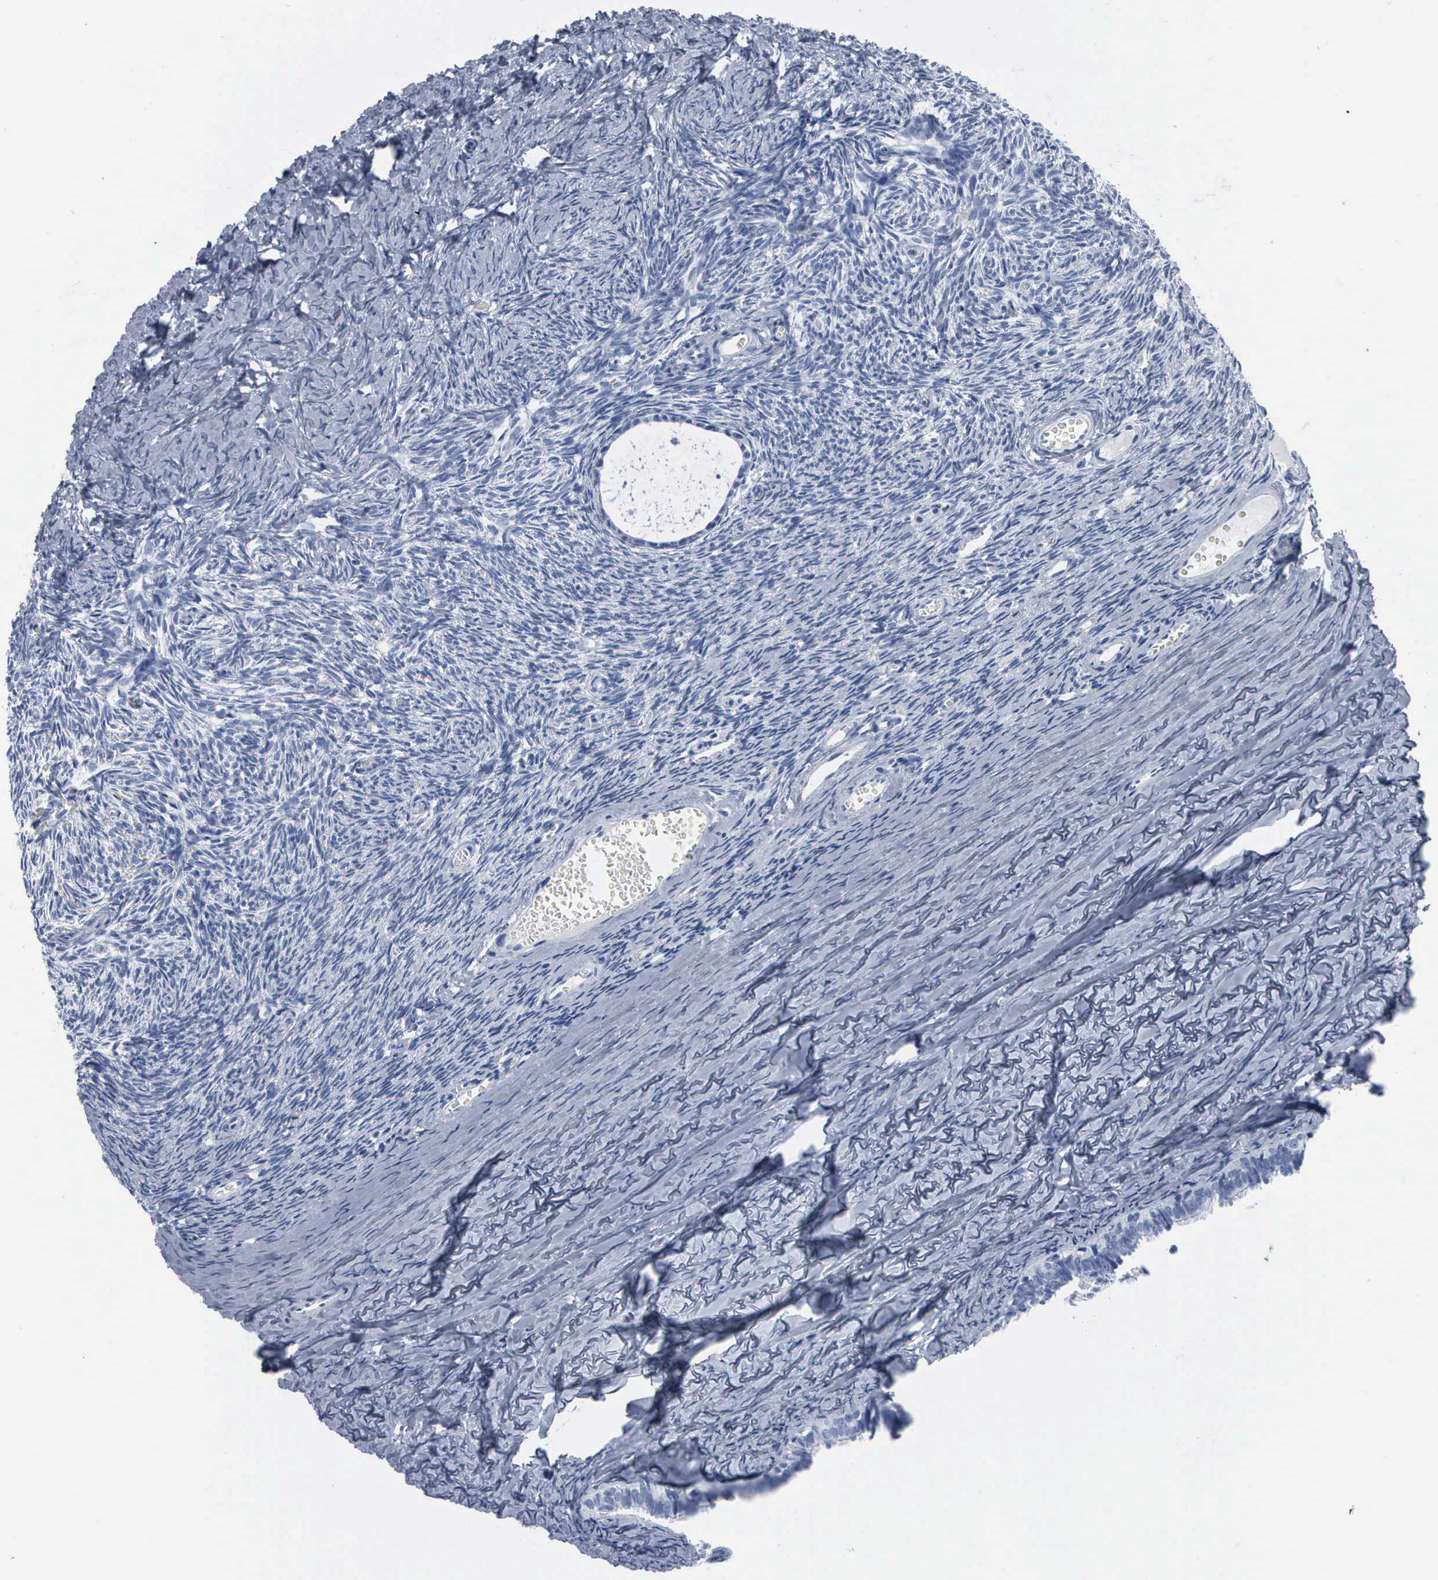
{"staining": {"intensity": "negative", "quantity": "none", "location": "none"}, "tissue": "ovary", "cell_type": "Follicle cells", "image_type": "normal", "snomed": [{"axis": "morphology", "description": "Normal tissue, NOS"}, {"axis": "topography", "description": "Ovary"}], "caption": "Follicle cells are negative for brown protein staining in benign ovary.", "gene": "DMD", "patient": {"sex": "female", "age": 59}}